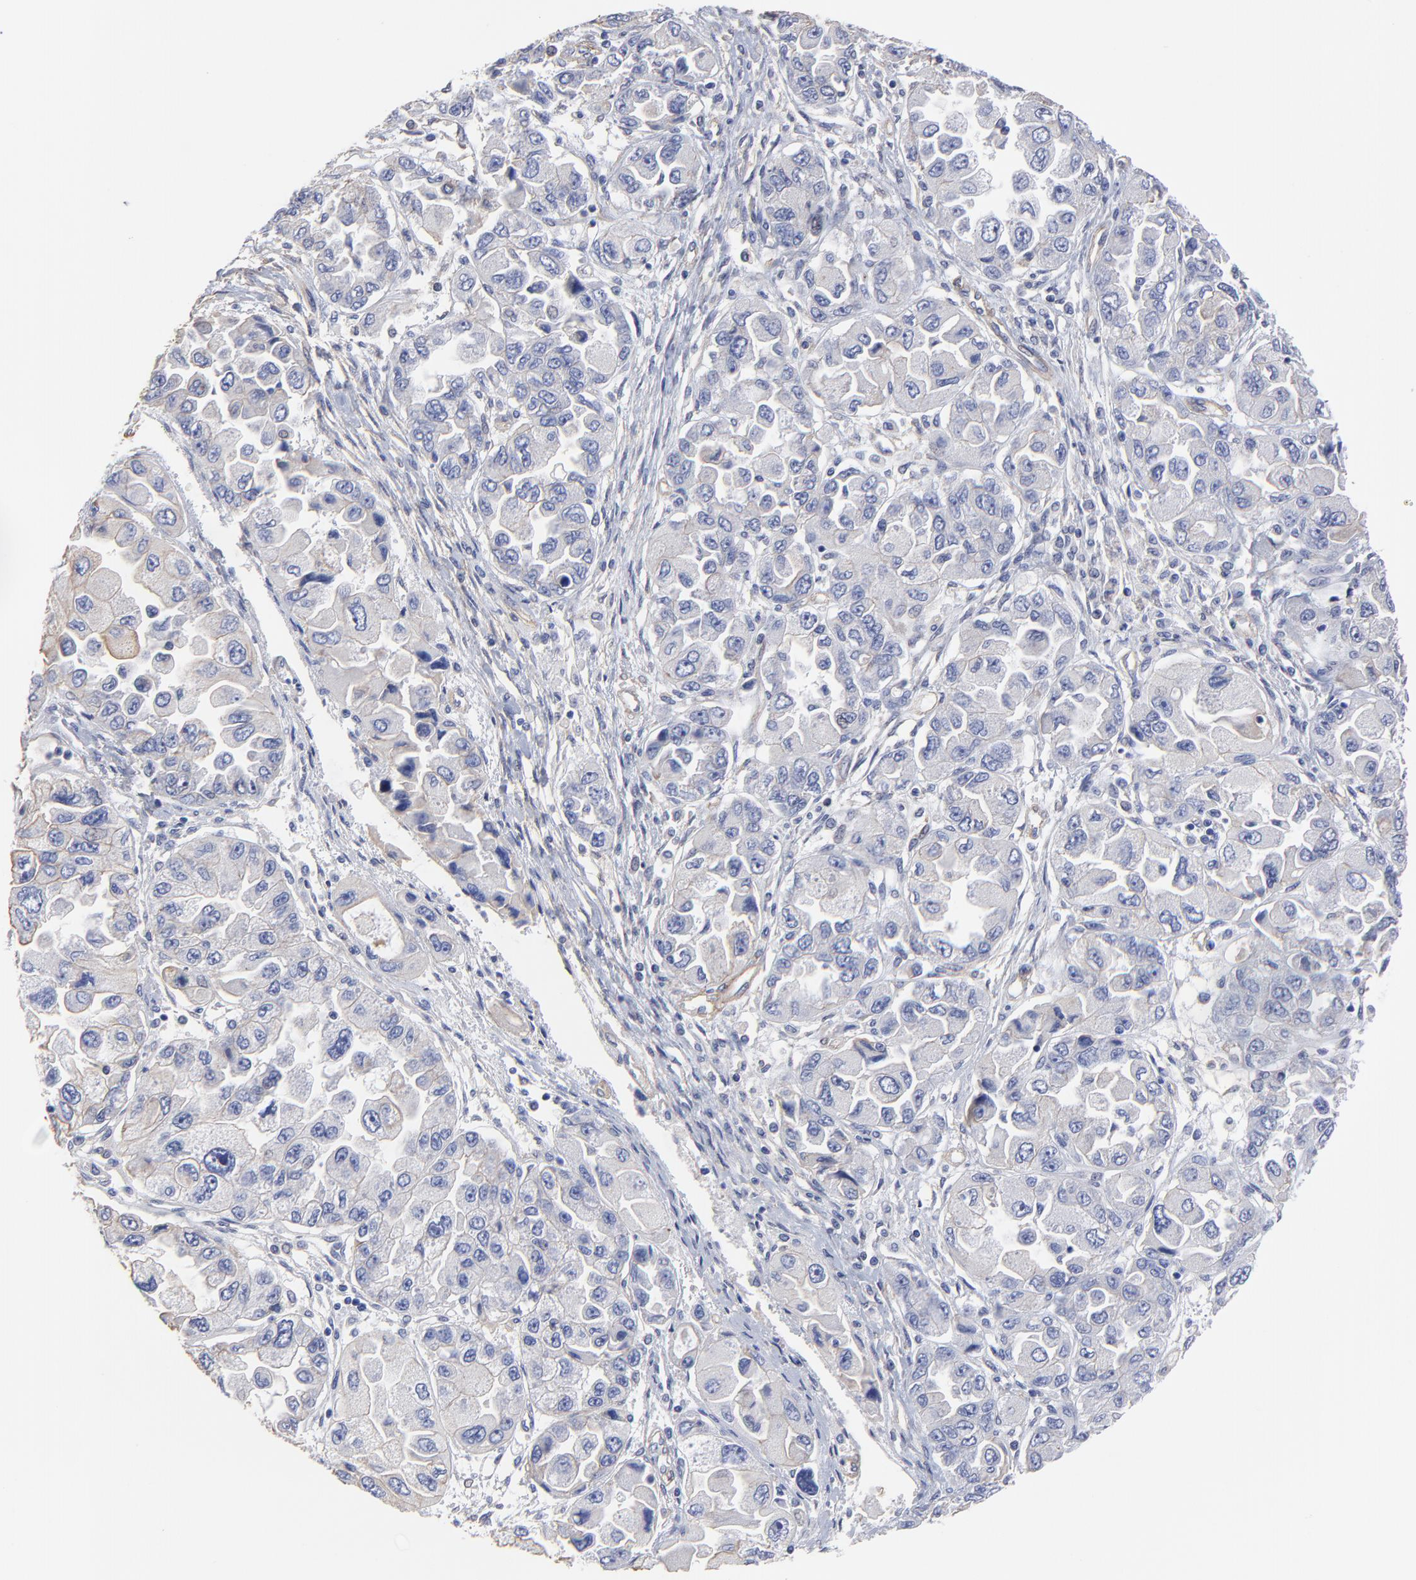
{"staining": {"intensity": "negative", "quantity": "none", "location": "none"}, "tissue": "ovarian cancer", "cell_type": "Tumor cells", "image_type": "cancer", "snomed": [{"axis": "morphology", "description": "Cystadenocarcinoma, serous, NOS"}, {"axis": "topography", "description": "Ovary"}], "caption": "The photomicrograph displays no significant expression in tumor cells of ovarian cancer (serous cystadenocarcinoma).", "gene": "LRCH2", "patient": {"sex": "female", "age": 84}}